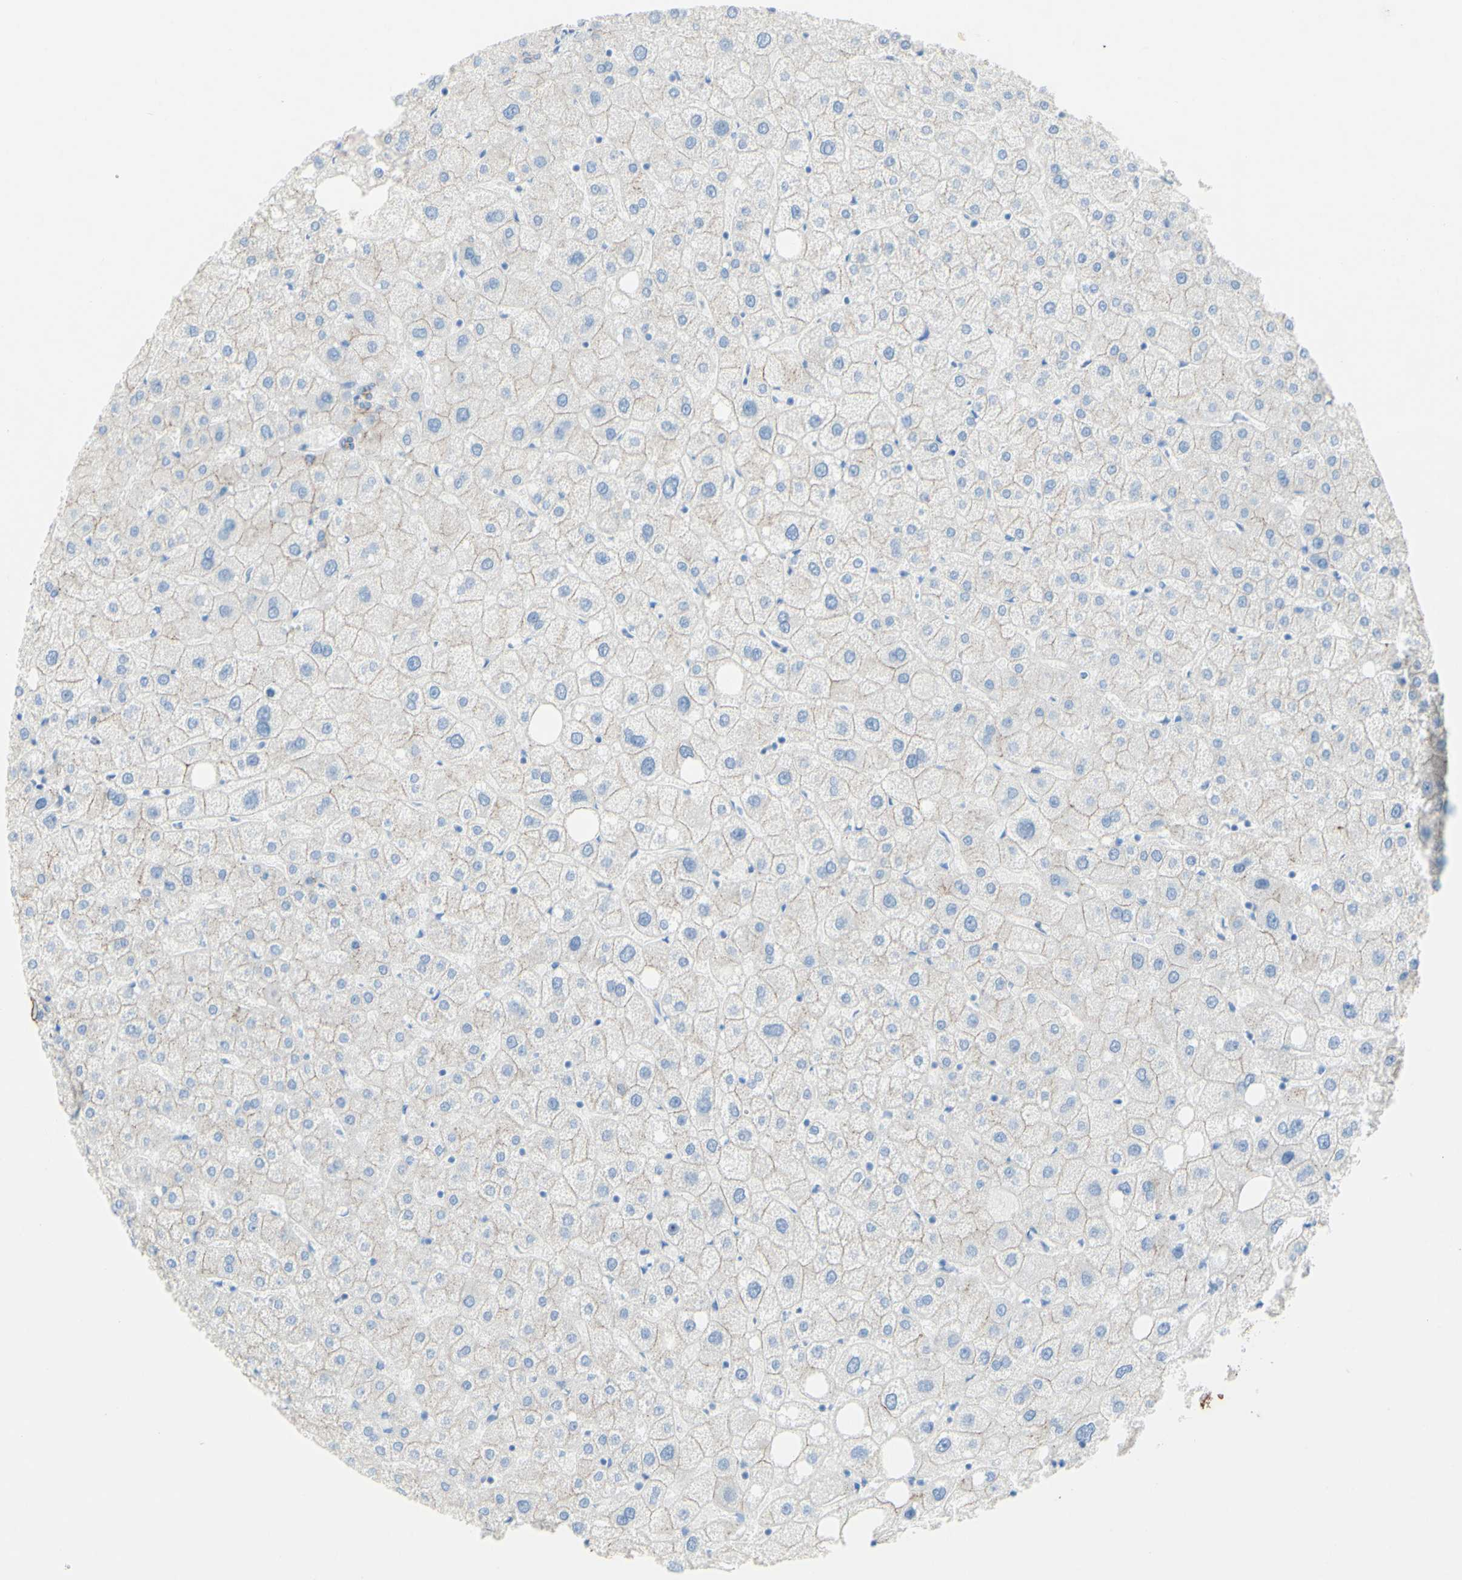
{"staining": {"intensity": "negative", "quantity": "none", "location": "none"}, "tissue": "liver", "cell_type": "Cholangiocytes", "image_type": "normal", "snomed": [{"axis": "morphology", "description": "Normal tissue, NOS"}, {"axis": "topography", "description": "Liver"}], "caption": "DAB (3,3'-diaminobenzidine) immunohistochemical staining of normal liver demonstrates no significant expression in cholangiocytes.", "gene": "DSC2", "patient": {"sex": "male", "age": 73}}